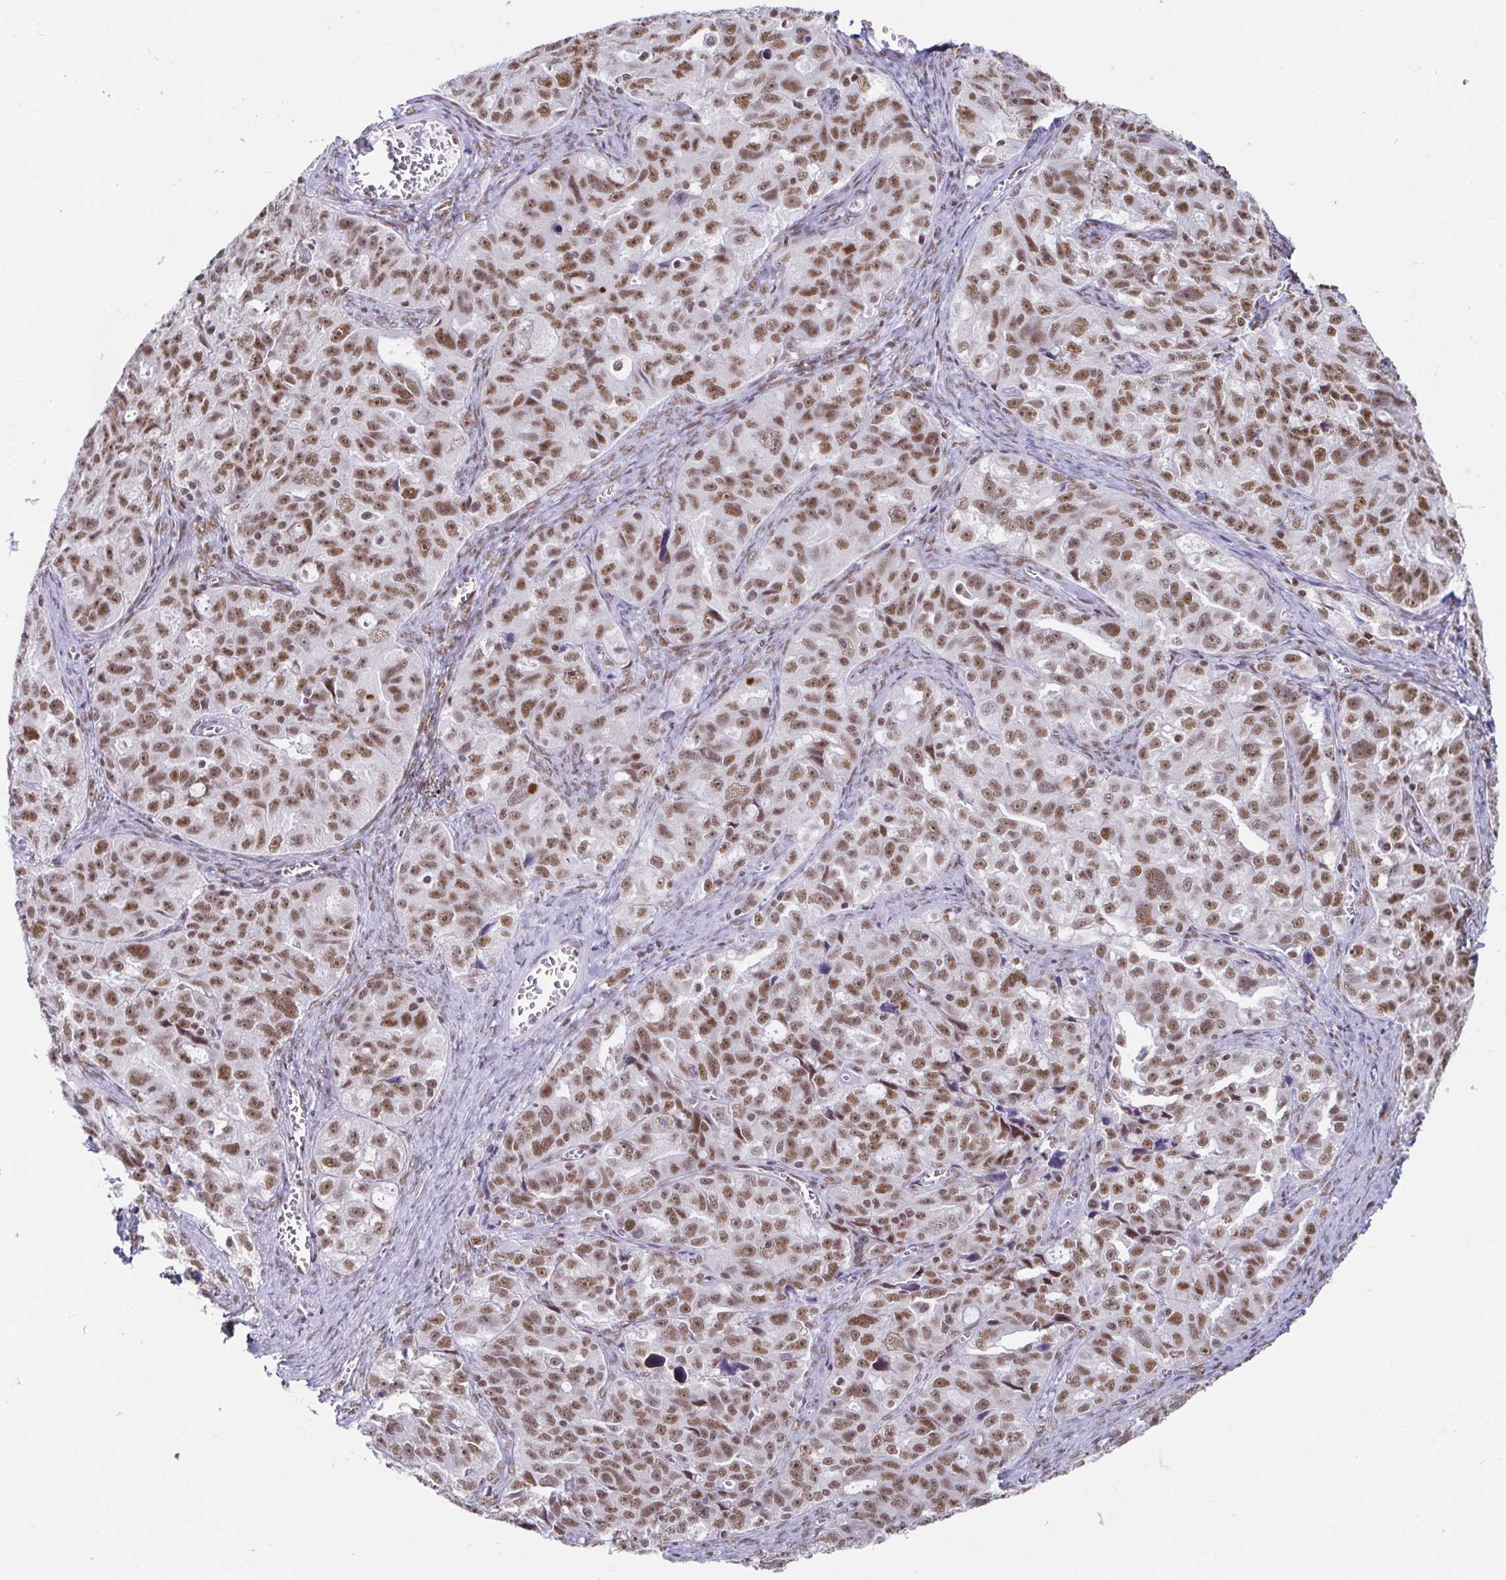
{"staining": {"intensity": "moderate", "quantity": ">75%", "location": "nuclear"}, "tissue": "ovarian cancer", "cell_type": "Tumor cells", "image_type": "cancer", "snomed": [{"axis": "morphology", "description": "Cystadenocarcinoma, serous, NOS"}, {"axis": "topography", "description": "Ovary"}], "caption": "Protein analysis of ovarian serous cystadenocarcinoma tissue displays moderate nuclear expression in approximately >75% of tumor cells.", "gene": "EWSR1", "patient": {"sex": "female", "age": 51}}